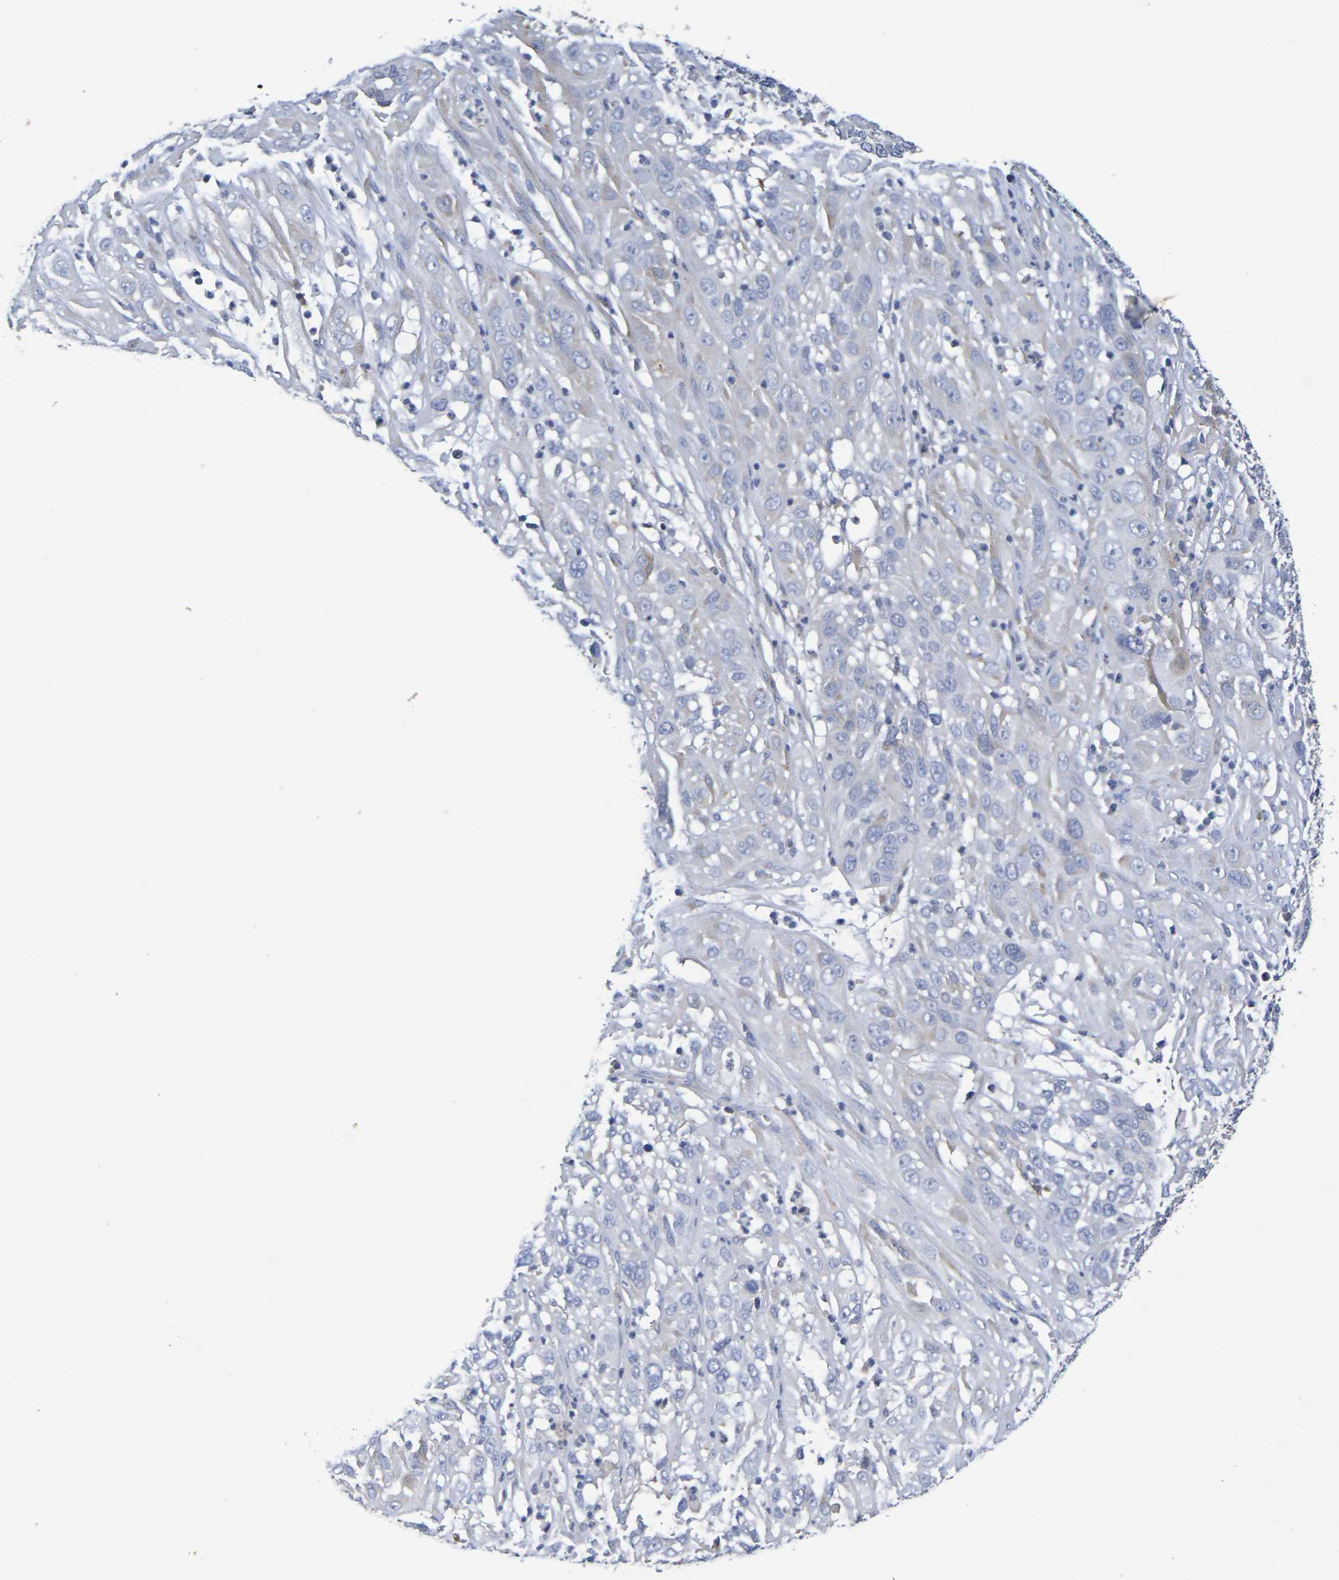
{"staining": {"intensity": "weak", "quantity": "<25%", "location": "cytoplasmic/membranous"}, "tissue": "cervical cancer", "cell_type": "Tumor cells", "image_type": "cancer", "snomed": [{"axis": "morphology", "description": "Squamous cell carcinoma, NOS"}, {"axis": "topography", "description": "Cervix"}], "caption": "IHC photomicrograph of human cervical squamous cell carcinoma stained for a protein (brown), which reveals no expression in tumor cells.", "gene": "SDC4", "patient": {"sex": "female", "age": 32}}